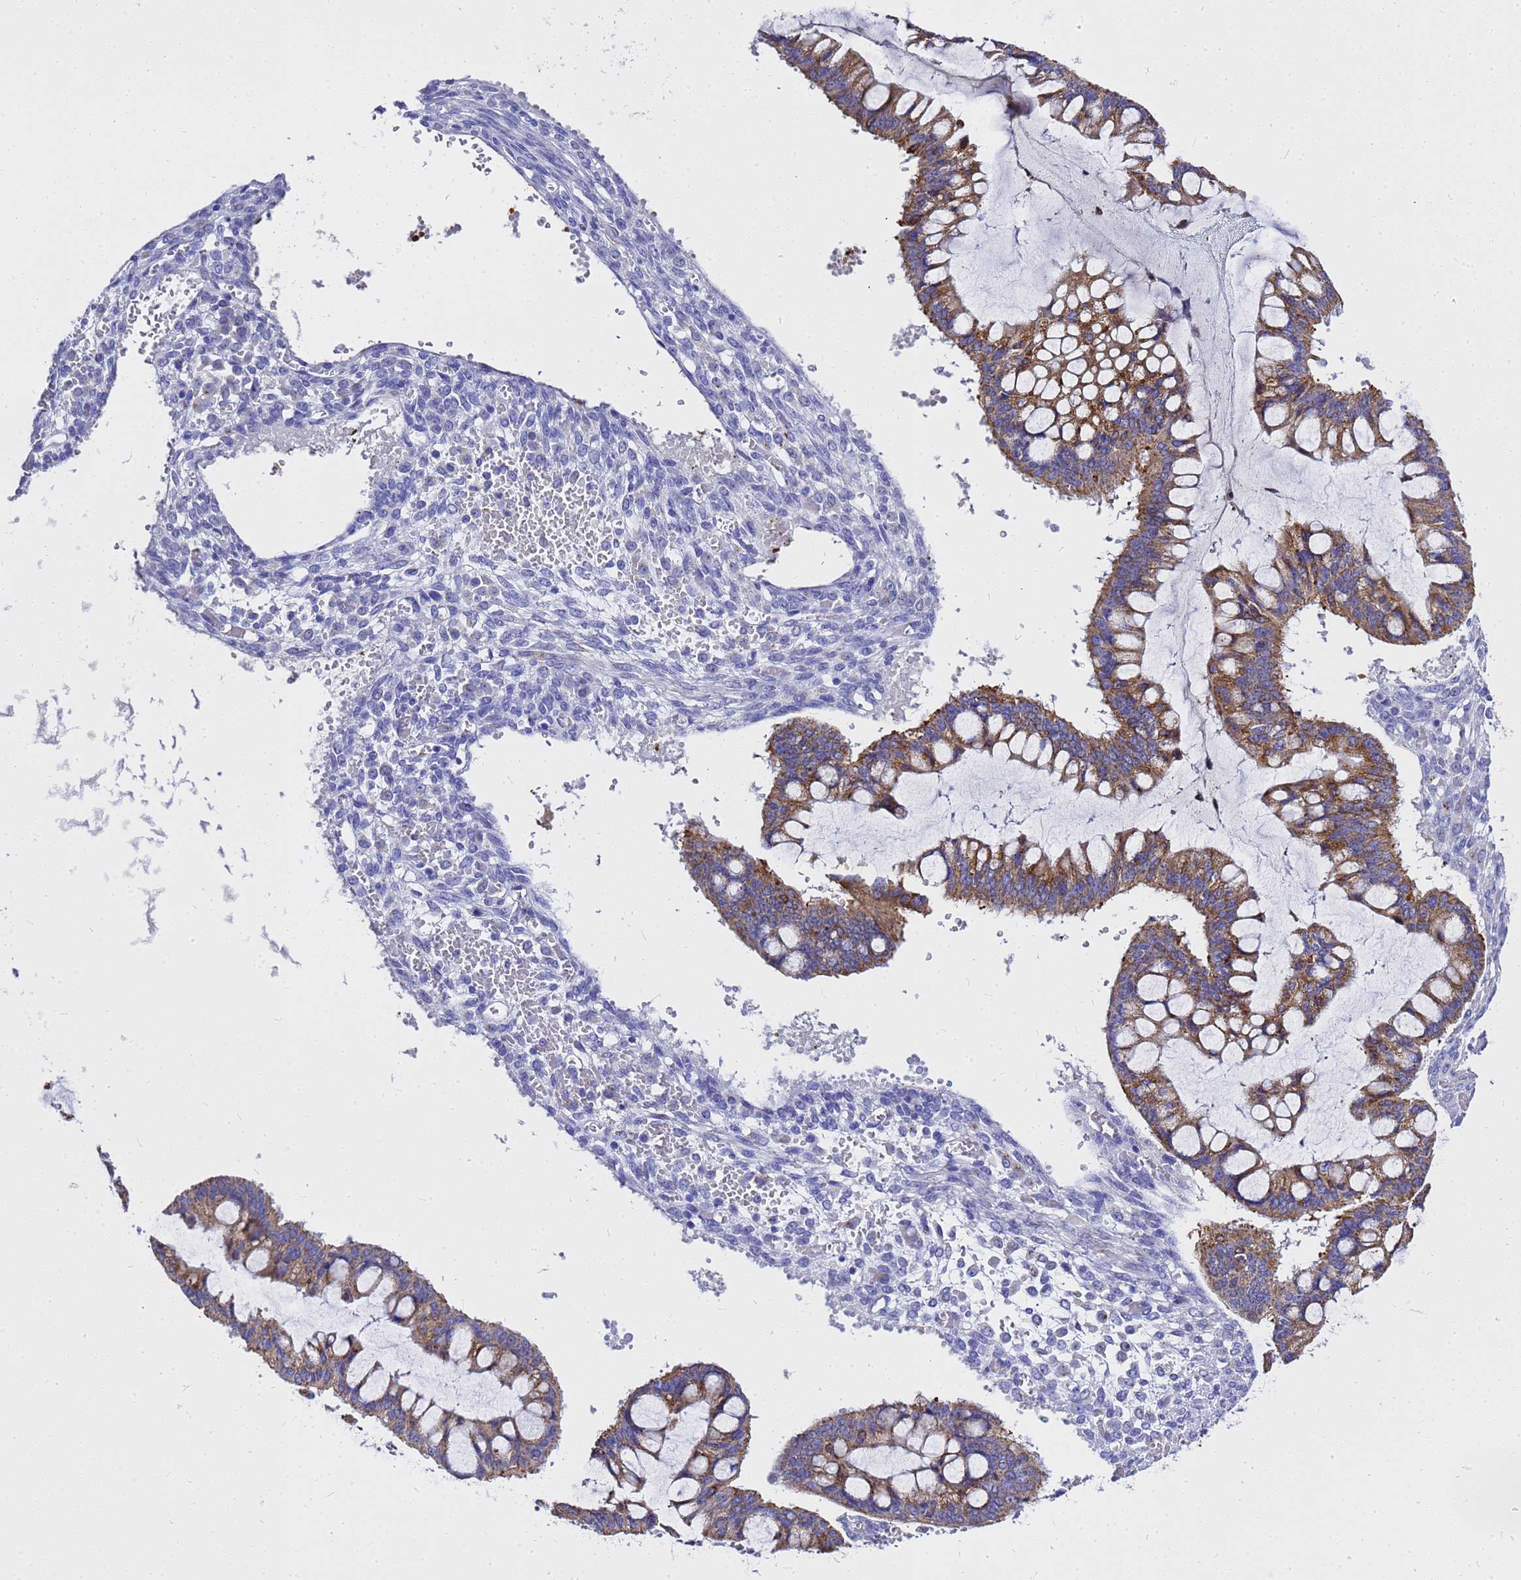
{"staining": {"intensity": "moderate", "quantity": ">75%", "location": "cytoplasmic/membranous"}, "tissue": "ovarian cancer", "cell_type": "Tumor cells", "image_type": "cancer", "snomed": [{"axis": "morphology", "description": "Cystadenocarcinoma, mucinous, NOS"}, {"axis": "topography", "description": "Ovary"}], "caption": "Protein staining displays moderate cytoplasmic/membranous expression in about >75% of tumor cells in mucinous cystadenocarcinoma (ovarian).", "gene": "OR52E2", "patient": {"sex": "female", "age": 73}}